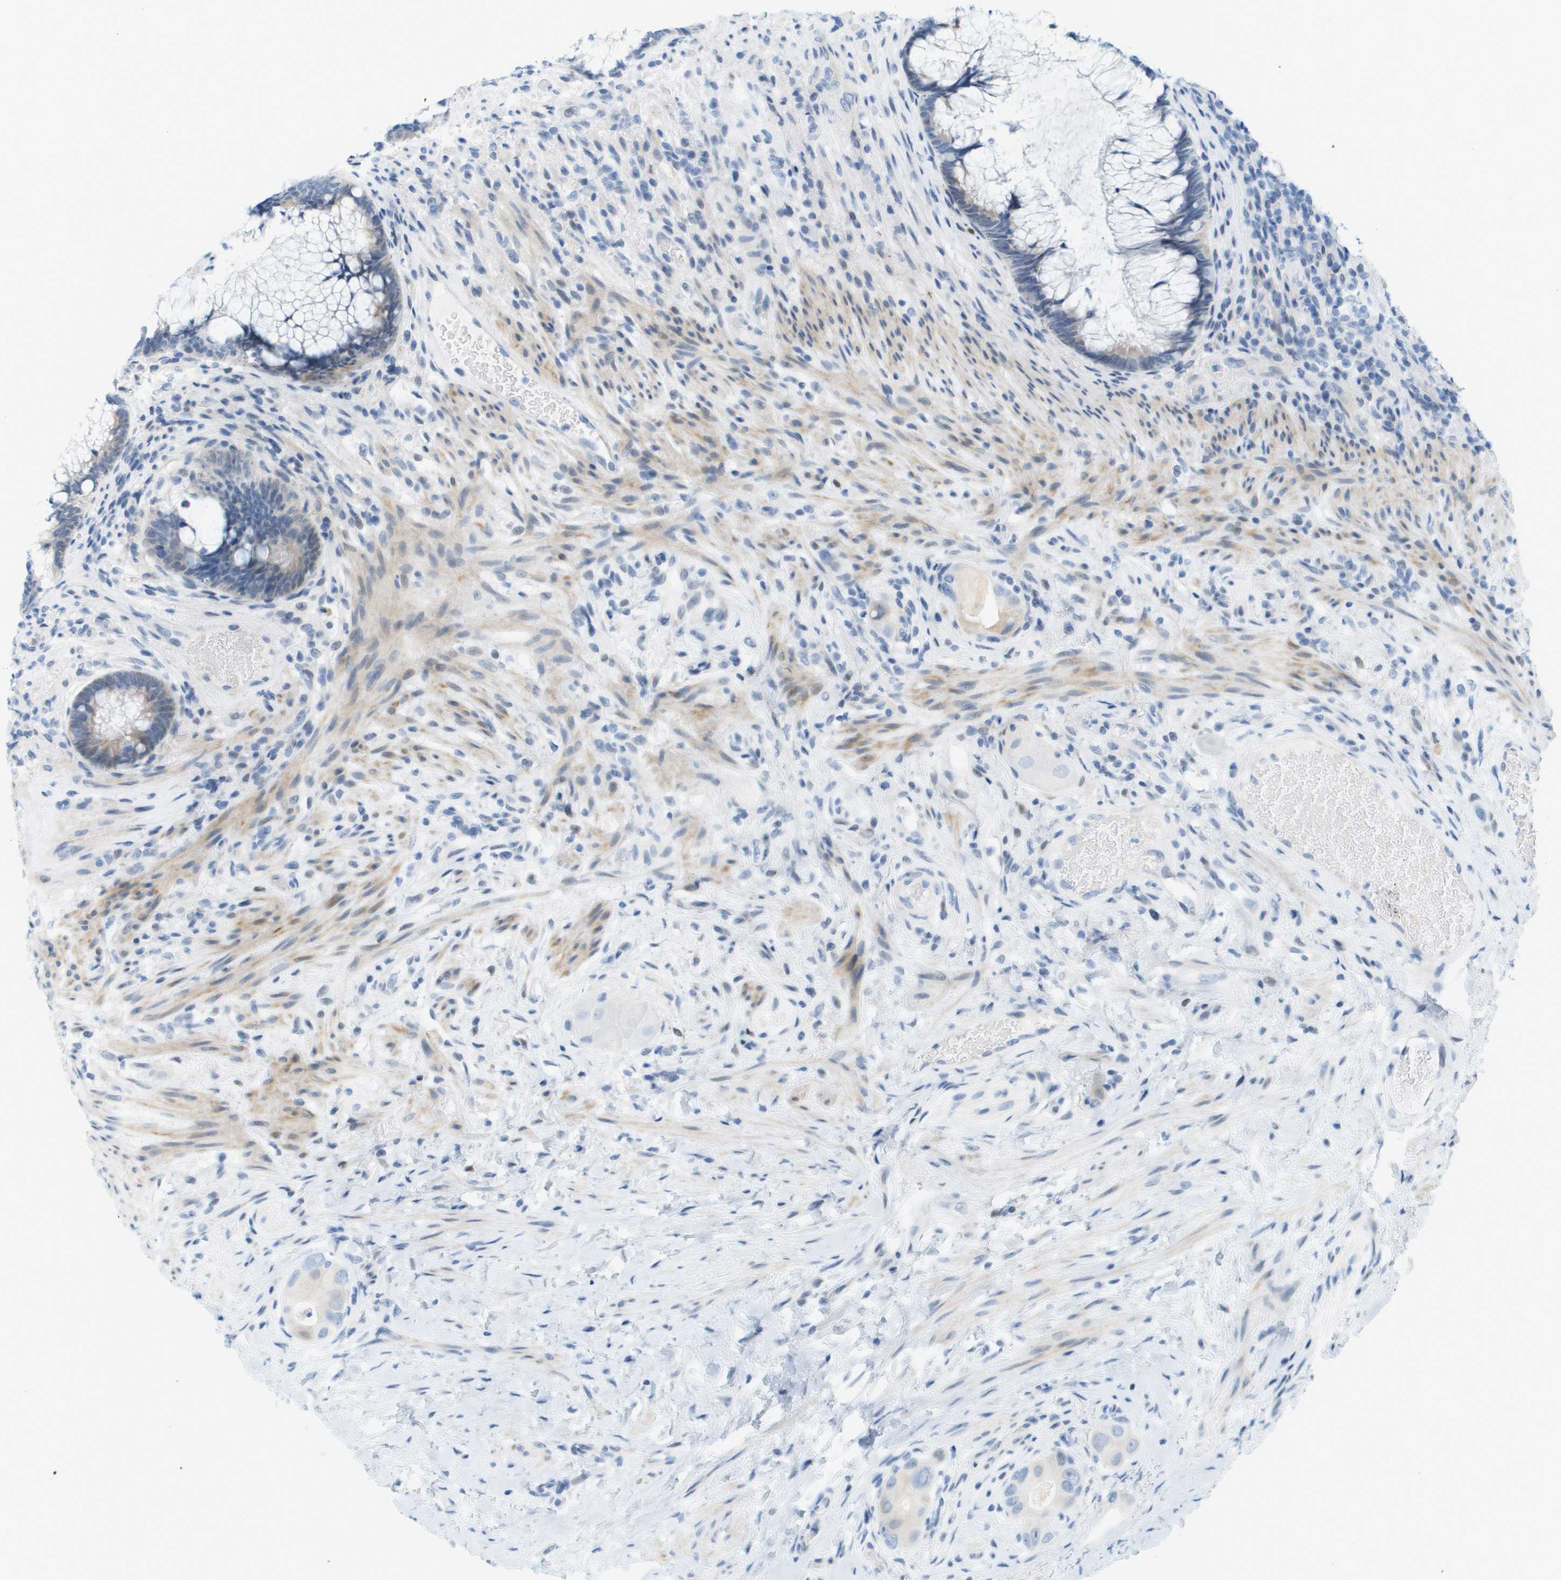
{"staining": {"intensity": "negative", "quantity": "none", "location": "none"}, "tissue": "colorectal cancer", "cell_type": "Tumor cells", "image_type": "cancer", "snomed": [{"axis": "morphology", "description": "Adenocarcinoma, NOS"}, {"axis": "topography", "description": "Rectum"}], "caption": "This is an IHC image of human colorectal adenocarcinoma. There is no staining in tumor cells.", "gene": "CUL9", "patient": {"sex": "male", "age": 51}}